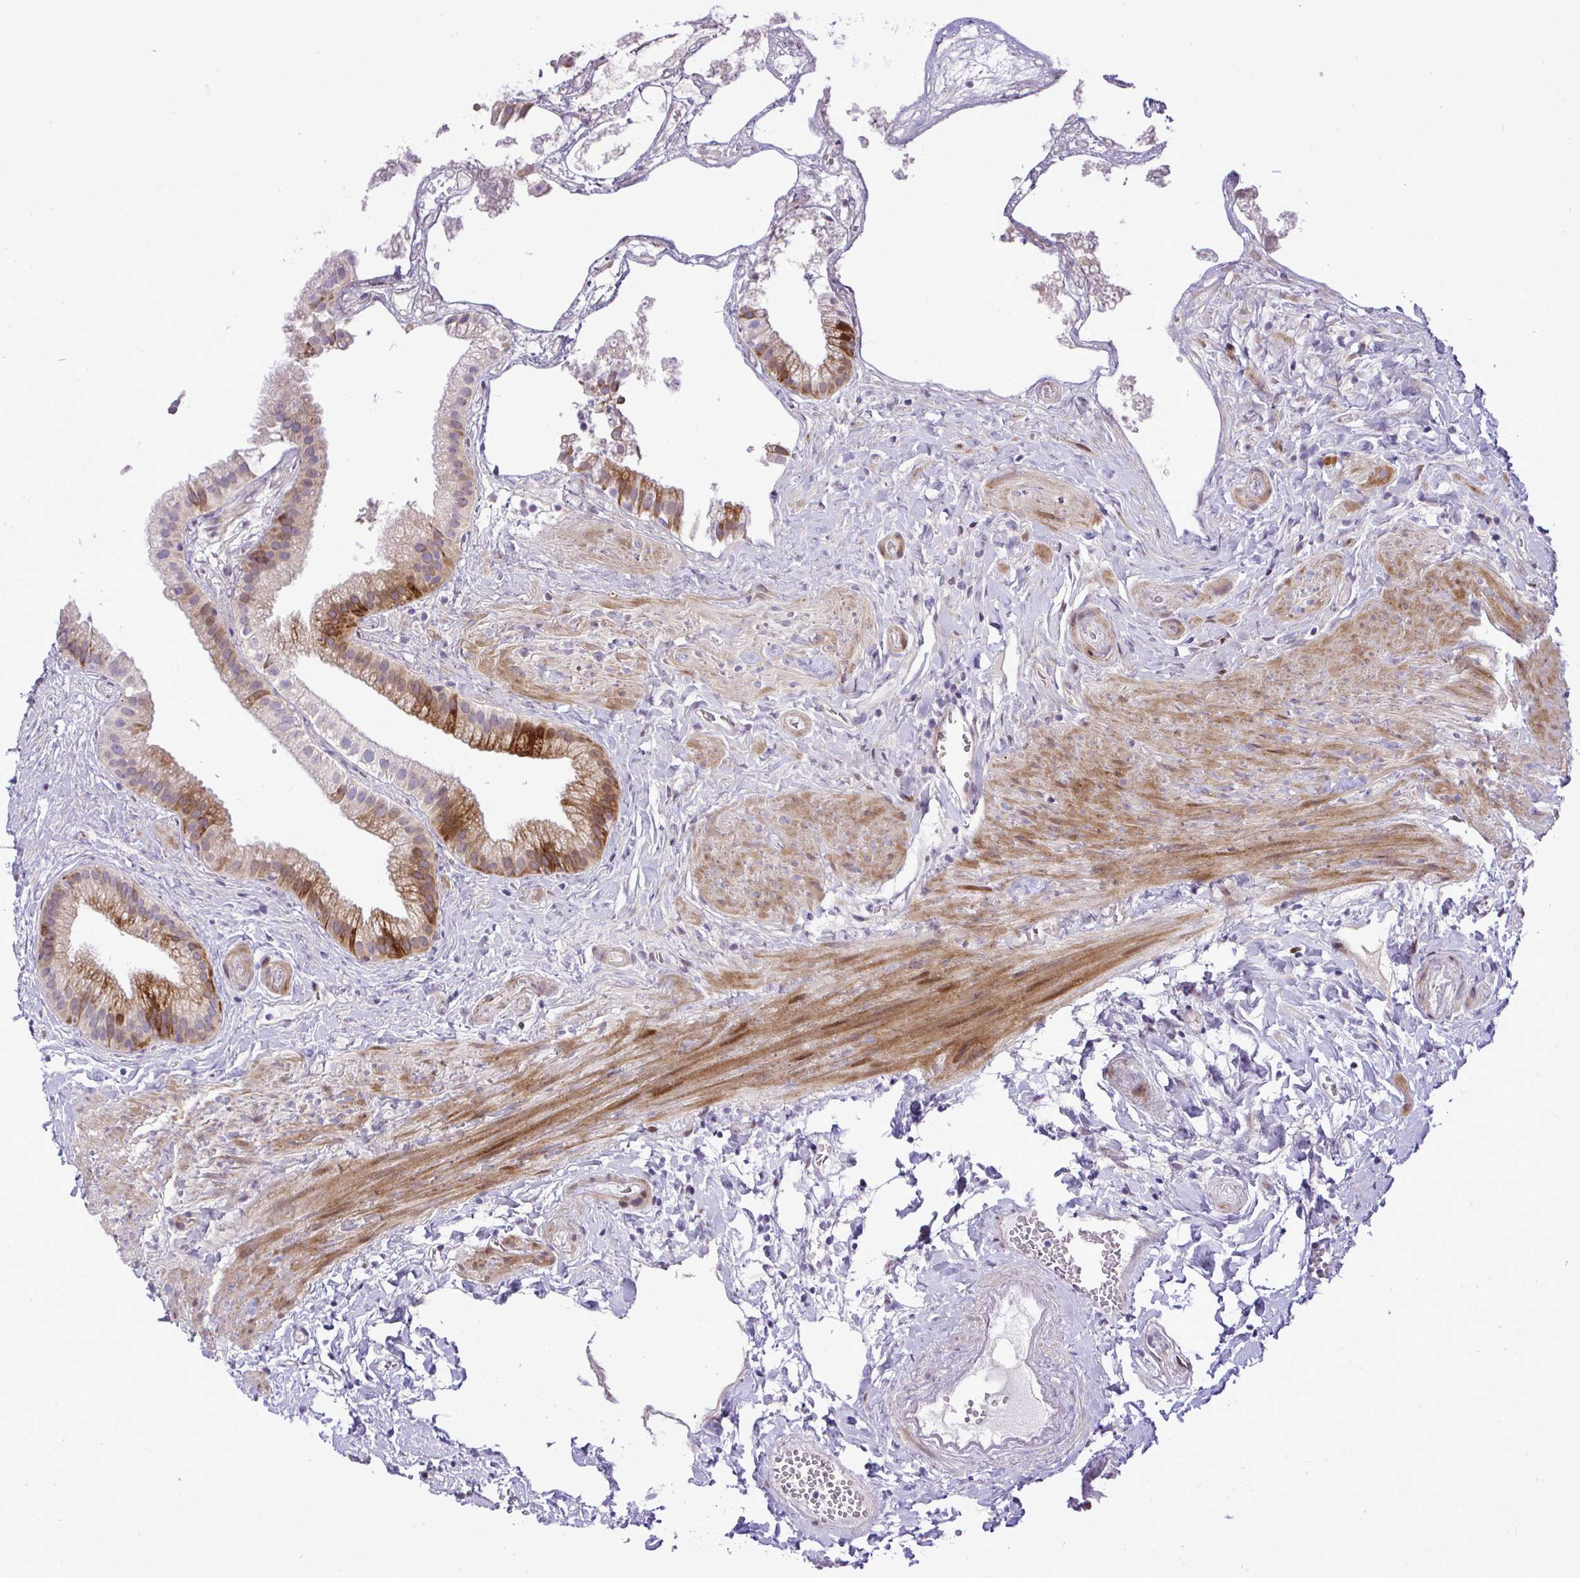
{"staining": {"intensity": "moderate", "quantity": "25%-75%", "location": "cytoplasmic/membranous,nuclear"}, "tissue": "gallbladder", "cell_type": "Glandular cells", "image_type": "normal", "snomed": [{"axis": "morphology", "description": "Normal tissue, NOS"}, {"axis": "topography", "description": "Gallbladder"}], "caption": "Gallbladder was stained to show a protein in brown. There is medium levels of moderate cytoplasmic/membranous,nuclear positivity in approximately 25%-75% of glandular cells. The protein is shown in brown color, while the nuclei are stained blue.", "gene": "CASTOR2", "patient": {"sex": "female", "age": 63}}